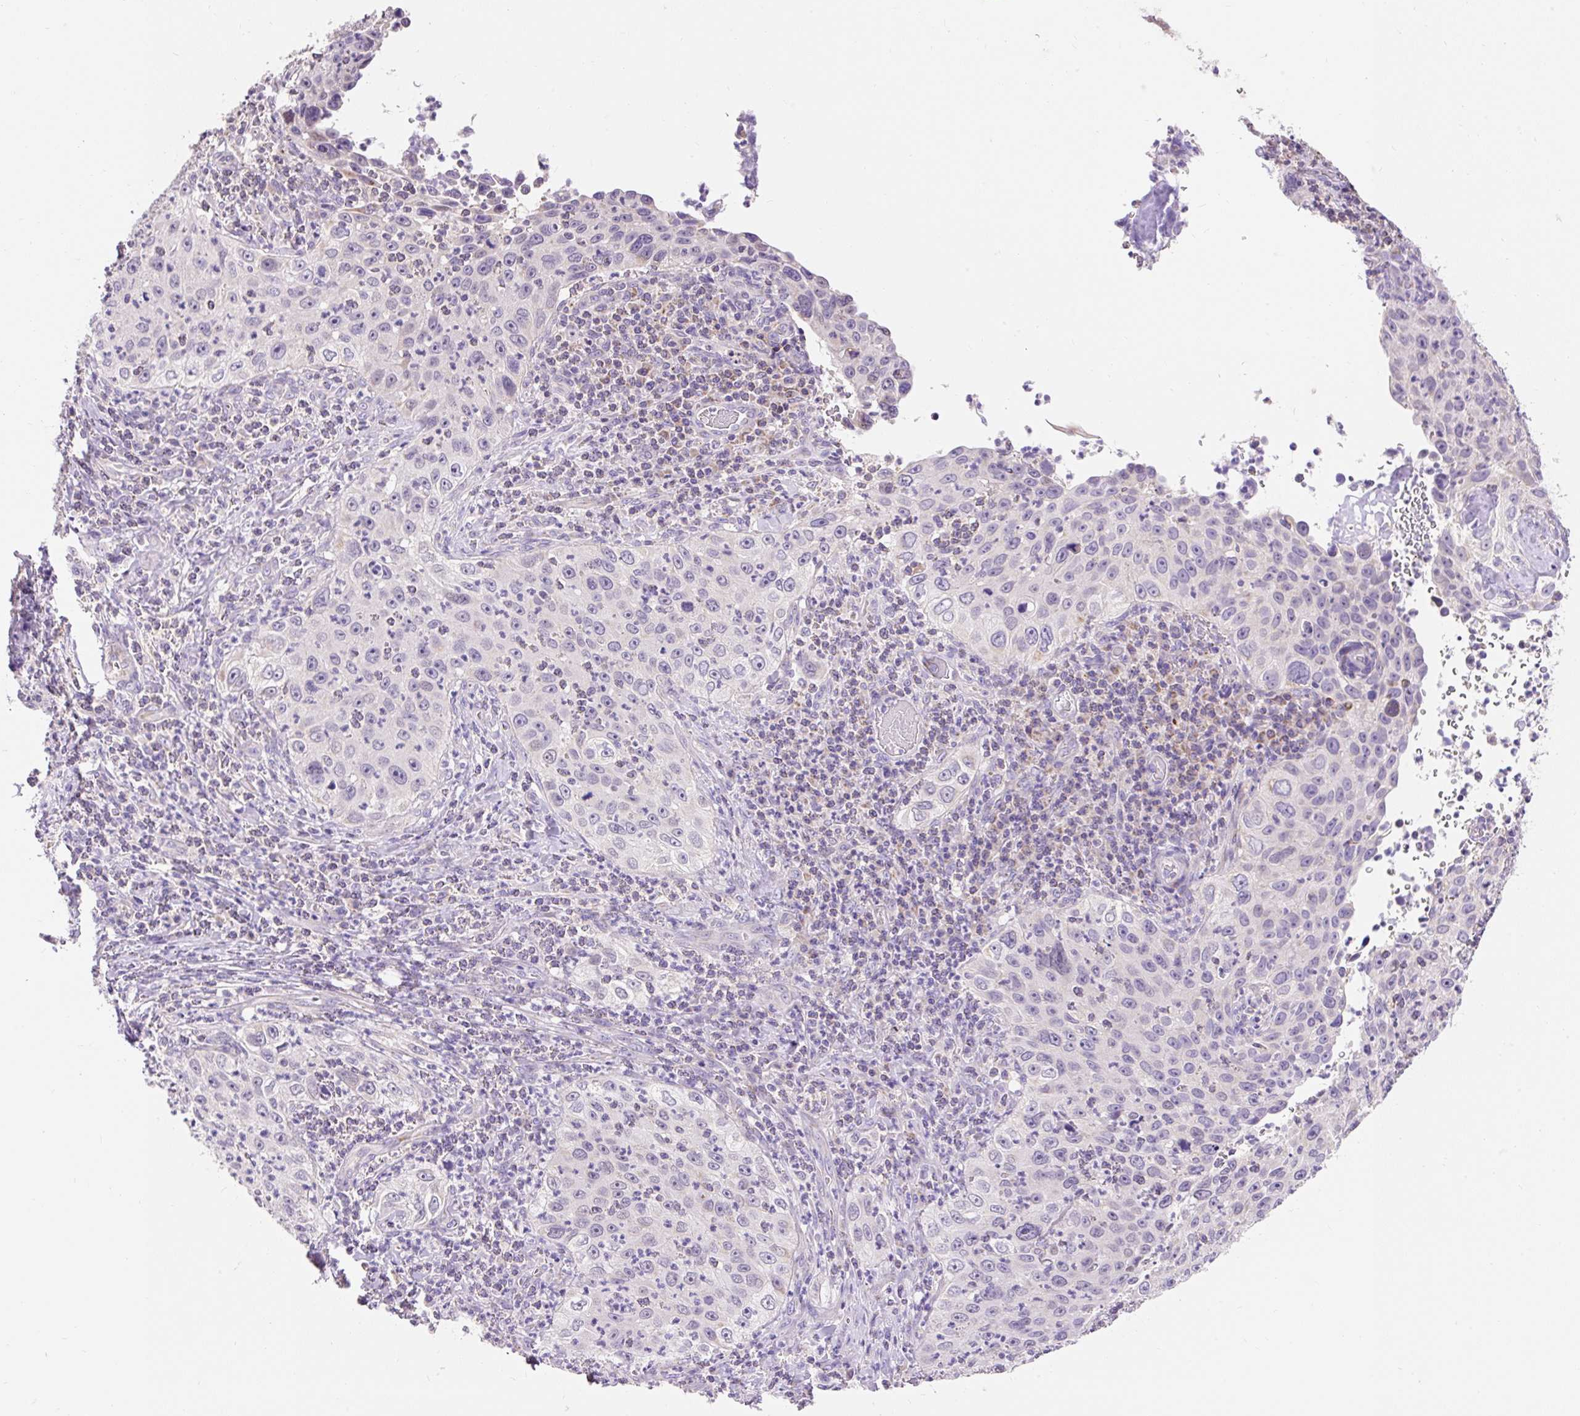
{"staining": {"intensity": "negative", "quantity": "none", "location": "none"}, "tissue": "cervical cancer", "cell_type": "Tumor cells", "image_type": "cancer", "snomed": [{"axis": "morphology", "description": "Squamous cell carcinoma, NOS"}, {"axis": "topography", "description": "Cervix"}], "caption": "Immunohistochemical staining of human cervical squamous cell carcinoma exhibits no significant expression in tumor cells.", "gene": "PMAIP1", "patient": {"sex": "female", "age": 30}}